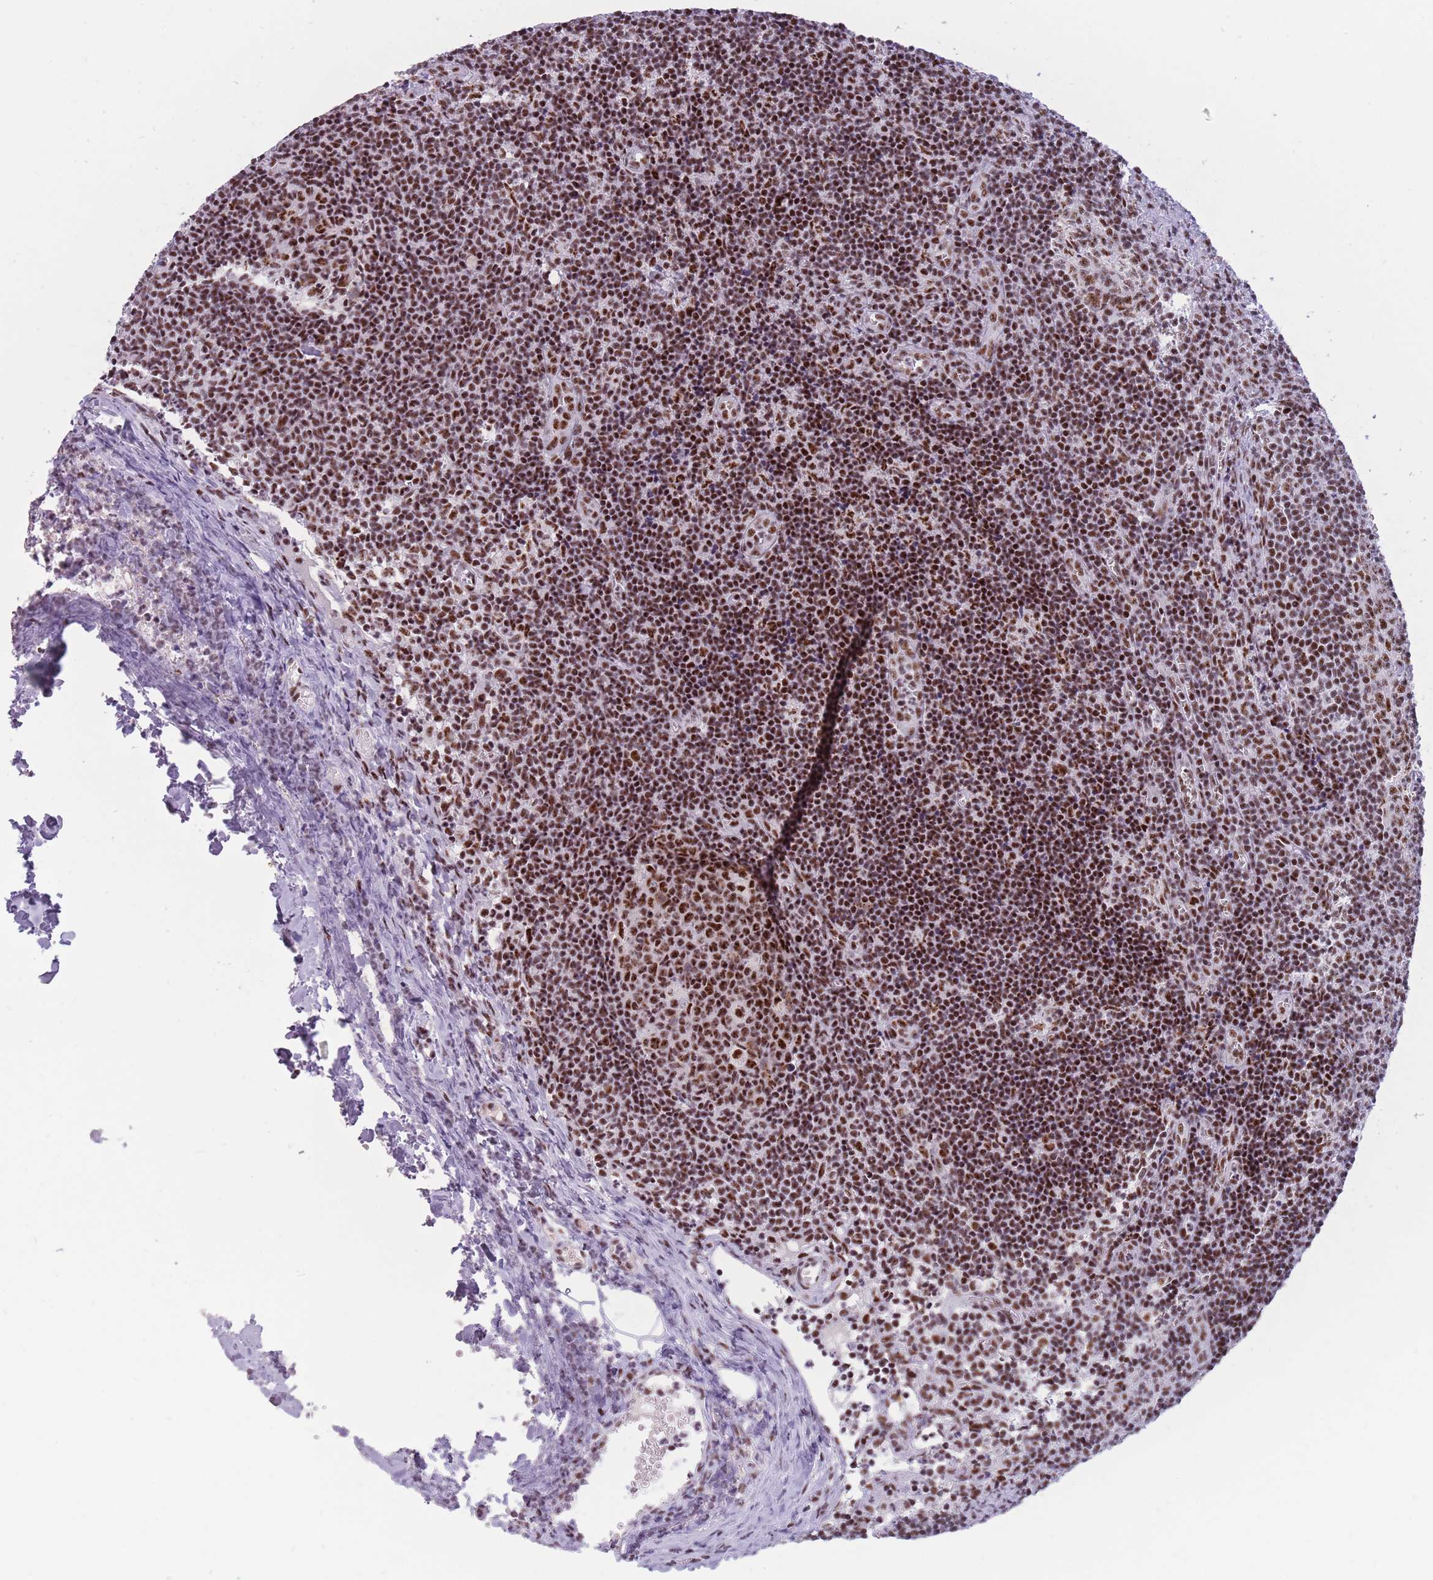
{"staining": {"intensity": "strong", "quantity": "25%-75%", "location": "nuclear"}, "tissue": "lymph node", "cell_type": "Germinal center cells", "image_type": "normal", "snomed": [{"axis": "morphology", "description": "Normal tissue, NOS"}, {"axis": "topography", "description": "Lymph node"}], "caption": "Immunohistochemical staining of unremarkable human lymph node shows 25%-75% levels of strong nuclear protein staining in about 25%-75% of germinal center cells.", "gene": "TMEM35B", "patient": {"sex": "female", "age": 37}}